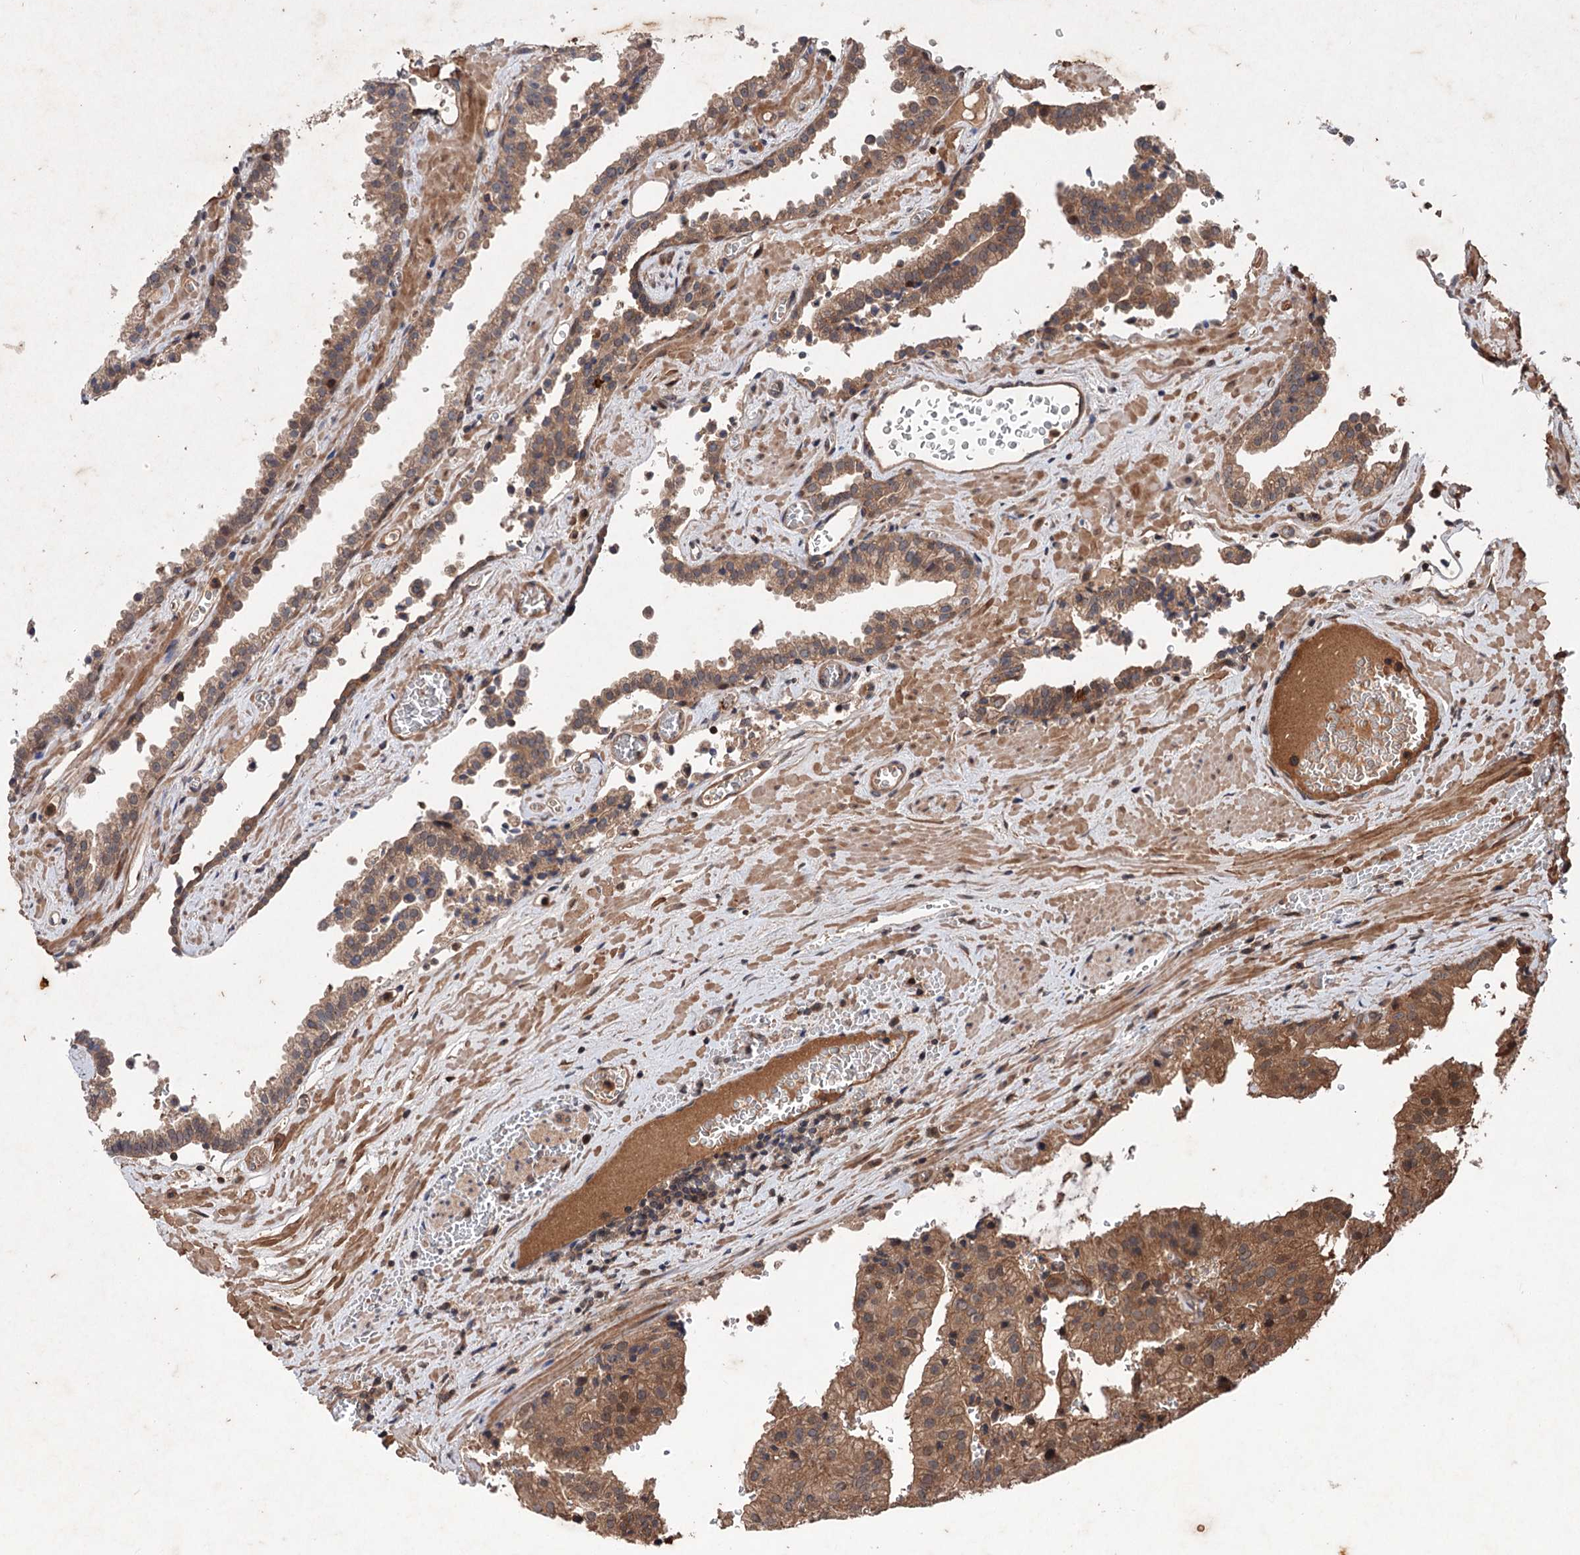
{"staining": {"intensity": "moderate", "quantity": ">75%", "location": "cytoplasmic/membranous"}, "tissue": "prostate cancer", "cell_type": "Tumor cells", "image_type": "cancer", "snomed": [{"axis": "morphology", "description": "Adenocarcinoma, High grade"}, {"axis": "topography", "description": "Prostate"}], "caption": "Immunohistochemistry photomicrograph of human high-grade adenocarcinoma (prostate) stained for a protein (brown), which shows medium levels of moderate cytoplasmic/membranous expression in about >75% of tumor cells.", "gene": "ADK", "patient": {"sex": "male", "age": 68}}